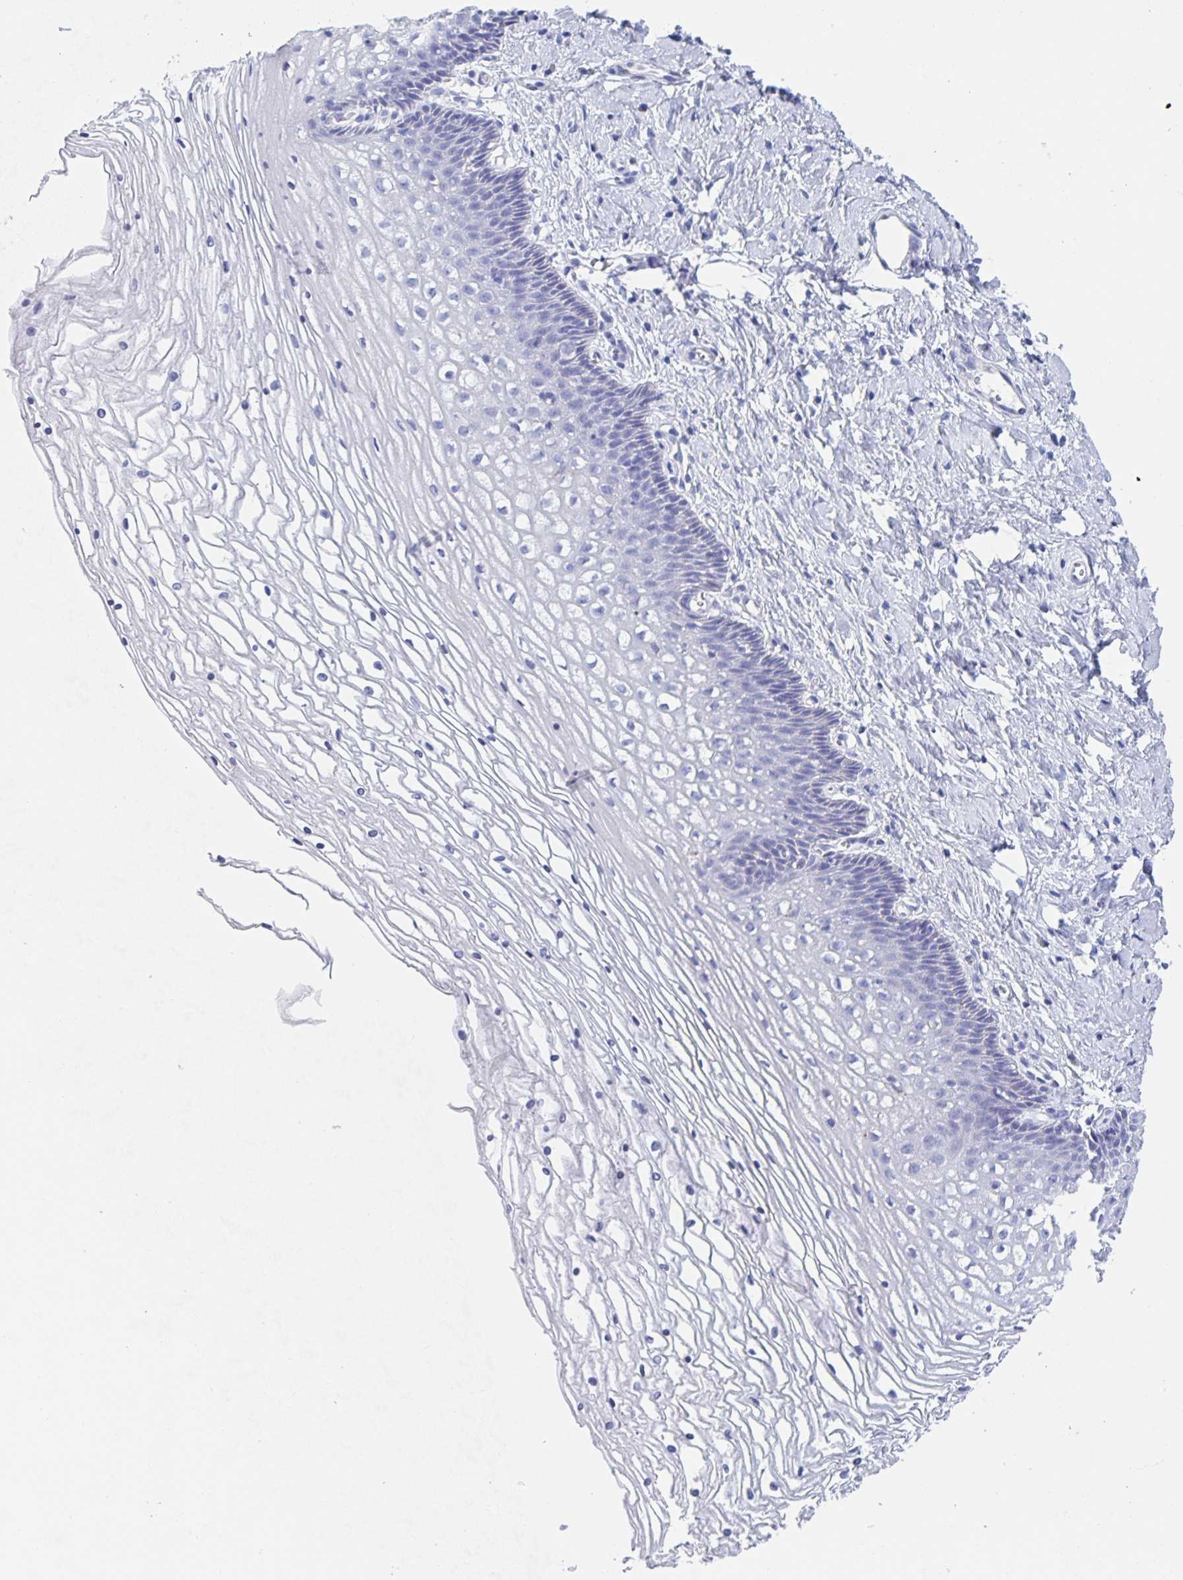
{"staining": {"intensity": "negative", "quantity": "none", "location": "none"}, "tissue": "cervix", "cell_type": "Glandular cells", "image_type": "normal", "snomed": [{"axis": "morphology", "description": "Normal tissue, NOS"}, {"axis": "topography", "description": "Cervix"}], "caption": "The immunohistochemistry (IHC) micrograph has no significant positivity in glandular cells of cervix.", "gene": "DMBT1", "patient": {"sex": "female", "age": 36}}